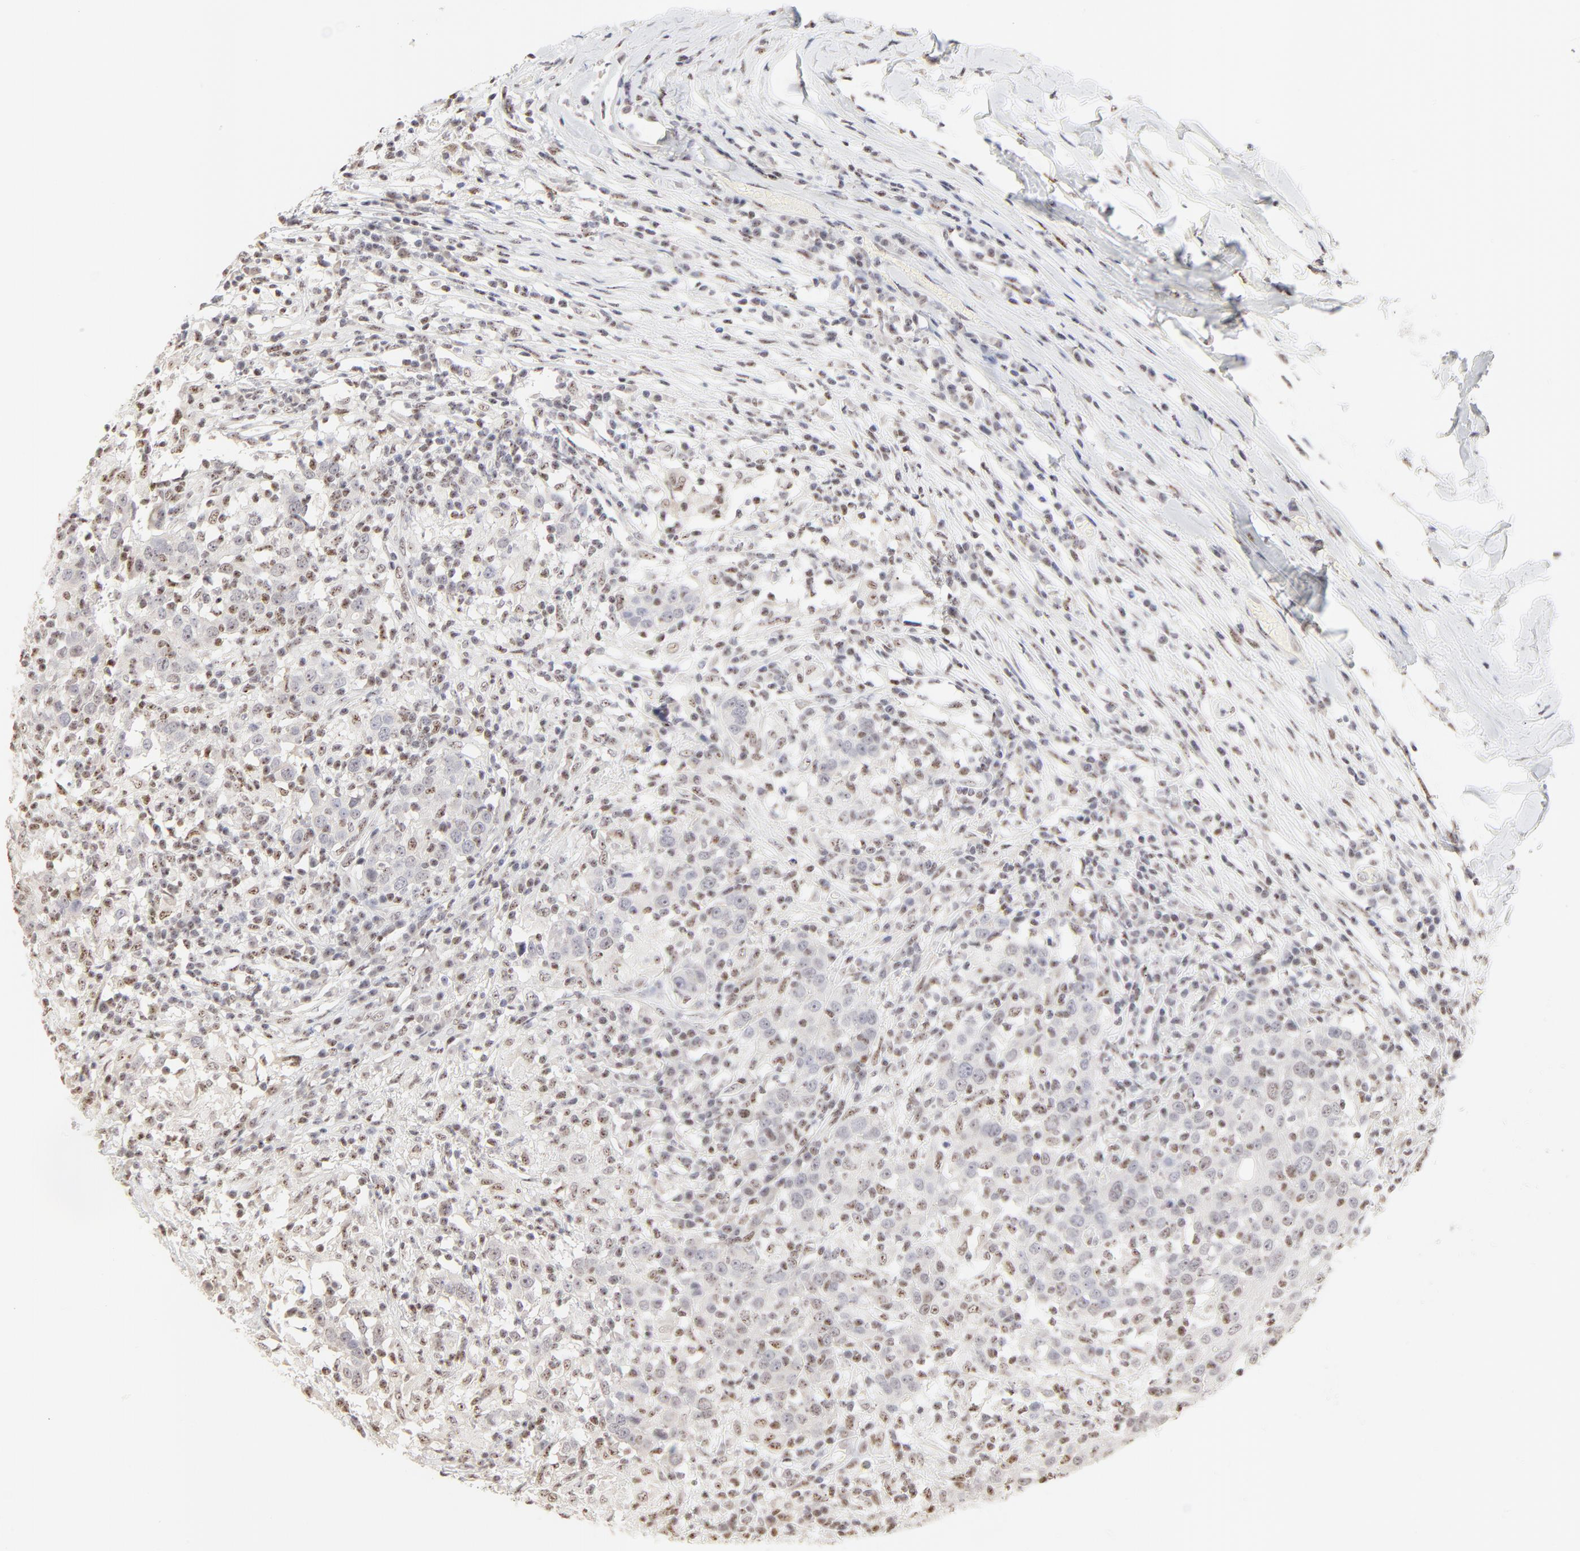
{"staining": {"intensity": "negative", "quantity": "none", "location": "none"}, "tissue": "head and neck cancer", "cell_type": "Tumor cells", "image_type": "cancer", "snomed": [{"axis": "morphology", "description": "Adenocarcinoma, NOS"}, {"axis": "topography", "description": "Salivary gland"}, {"axis": "topography", "description": "Head-Neck"}], "caption": "This is an IHC photomicrograph of human head and neck cancer. There is no positivity in tumor cells.", "gene": "NFIL3", "patient": {"sex": "female", "age": 65}}